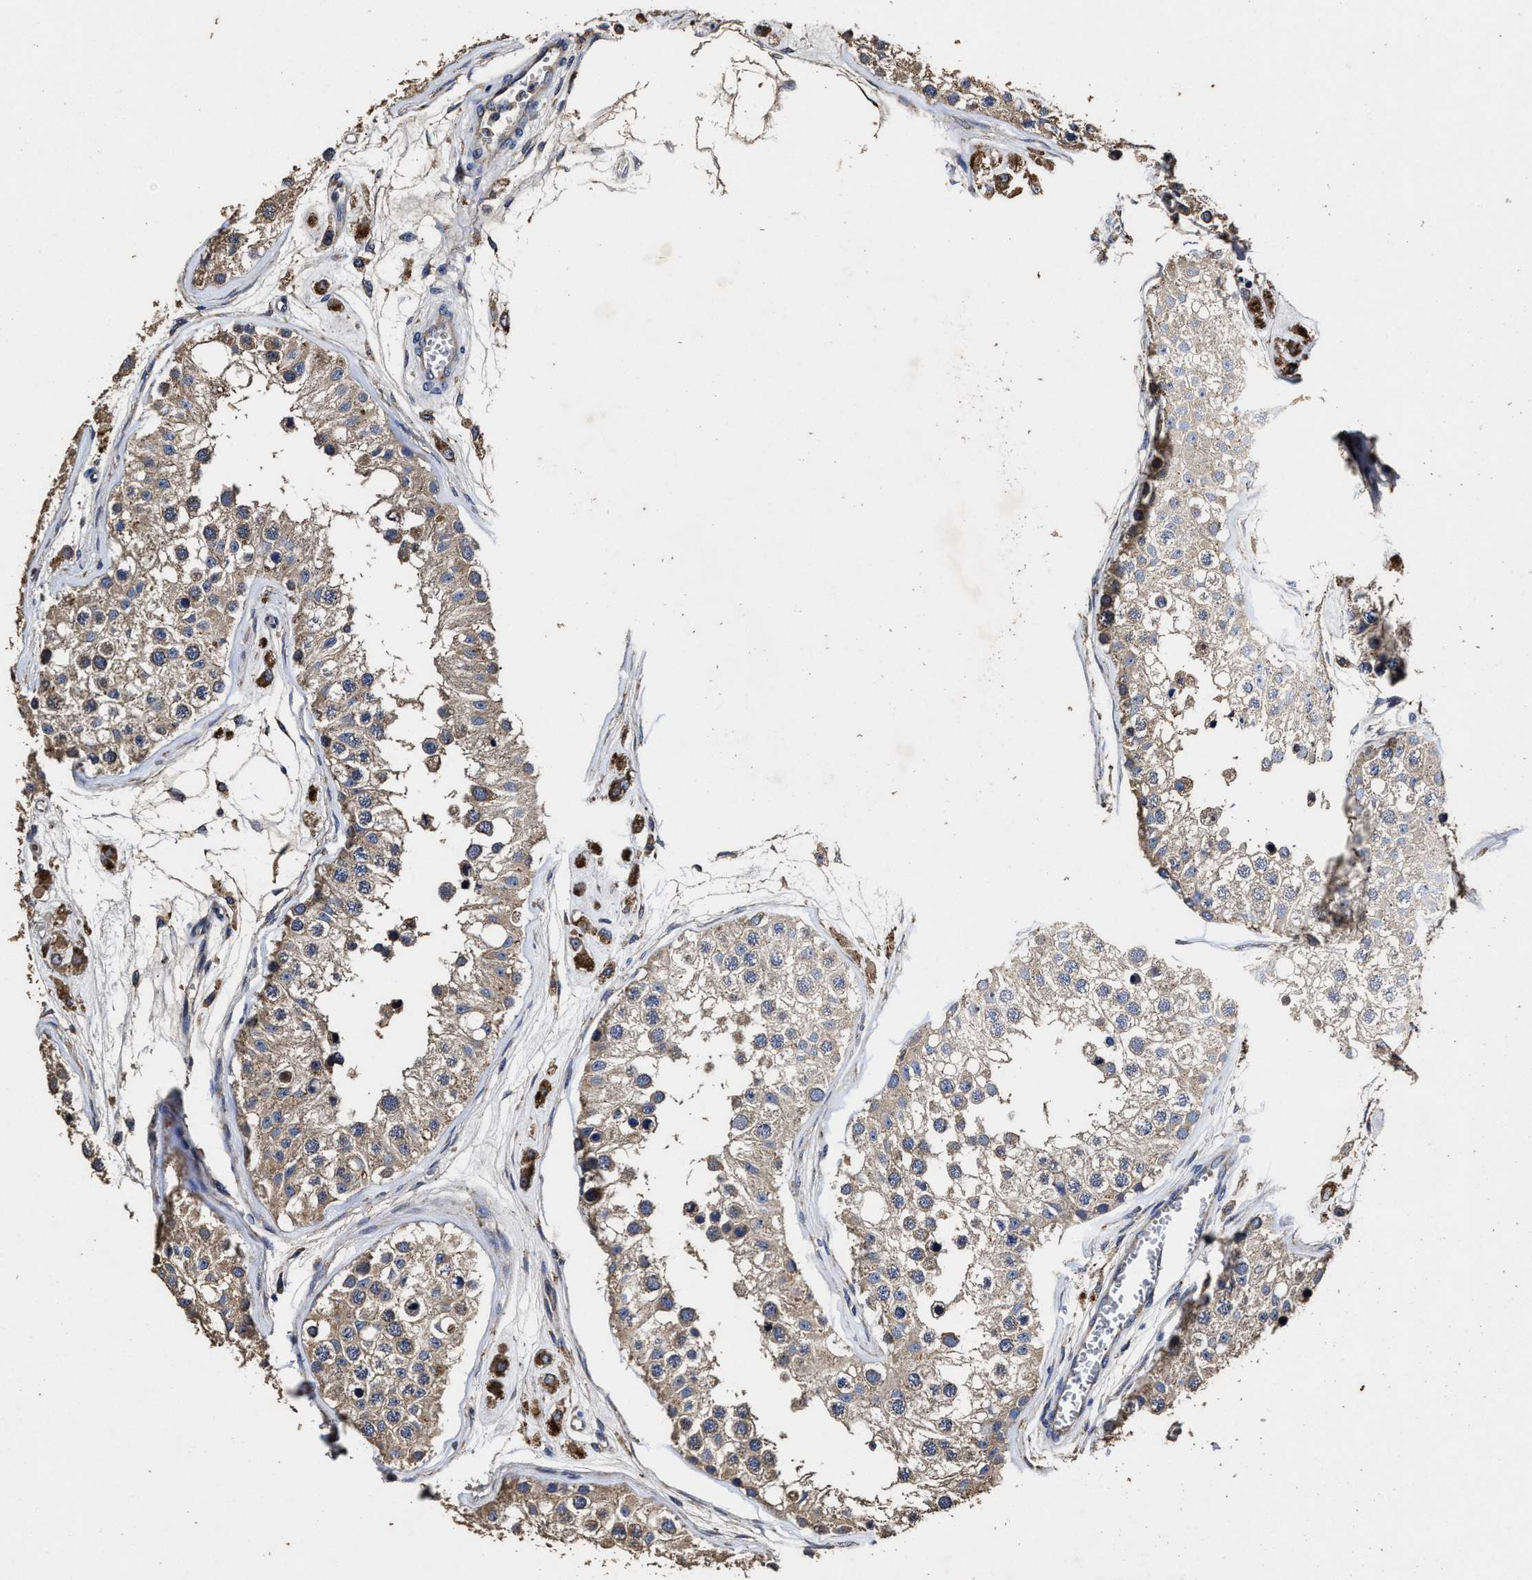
{"staining": {"intensity": "weak", "quantity": ">75%", "location": "cytoplasmic/membranous"}, "tissue": "testis", "cell_type": "Cells in seminiferous ducts", "image_type": "normal", "snomed": [{"axis": "morphology", "description": "Normal tissue, NOS"}, {"axis": "morphology", "description": "Adenocarcinoma, metastatic, NOS"}, {"axis": "topography", "description": "Testis"}], "caption": "Testis stained with DAB immunohistochemistry (IHC) reveals low levels of weak cytoplasmic/membranous staining in about >75% of cells in seminiferous ducts.", "gene": "PPM1K", "patient": {"sex": "male", "age": 26}}